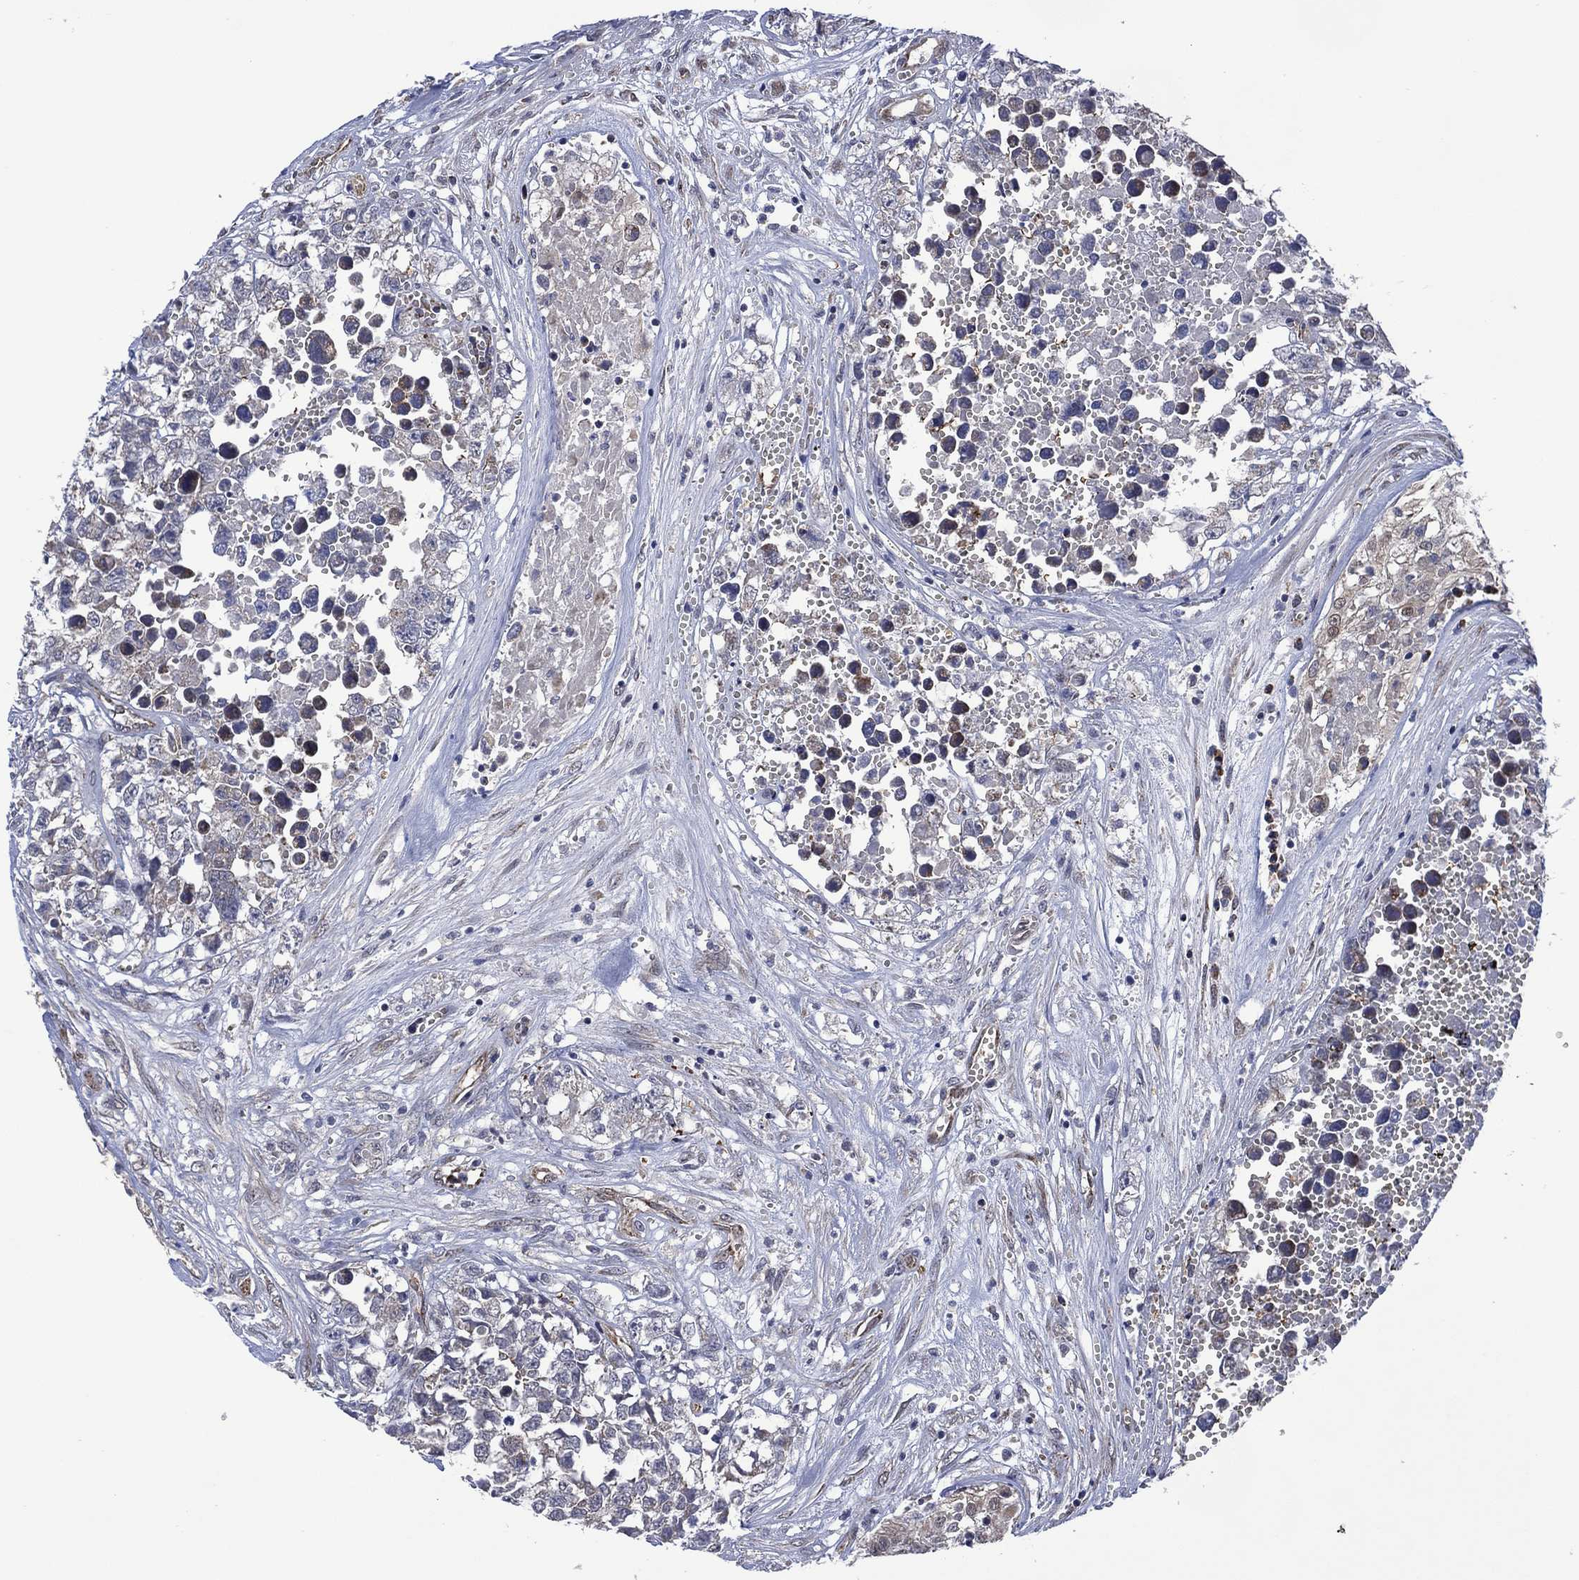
{"staining": {"intensity": "negative", "quantity": "none", "location": "none"}, "tissue": "testis cancer", "cell_type": "Tumor cells", "image_type": "cancer", "snomed": [{"axis": "morphology", "description": "Seminoma, NOS"}, {"axis": "morphology", "description": "Carcinoma, Embryonal, NOS"}, {"axis": "topography", "description": "Testis"}], "caption": "Image shows no protein positivity in tumor cells of testis embryonal carcinoma tissue.", "gene": "HTD2", "patient": {"sex": "male", "age": 22}}